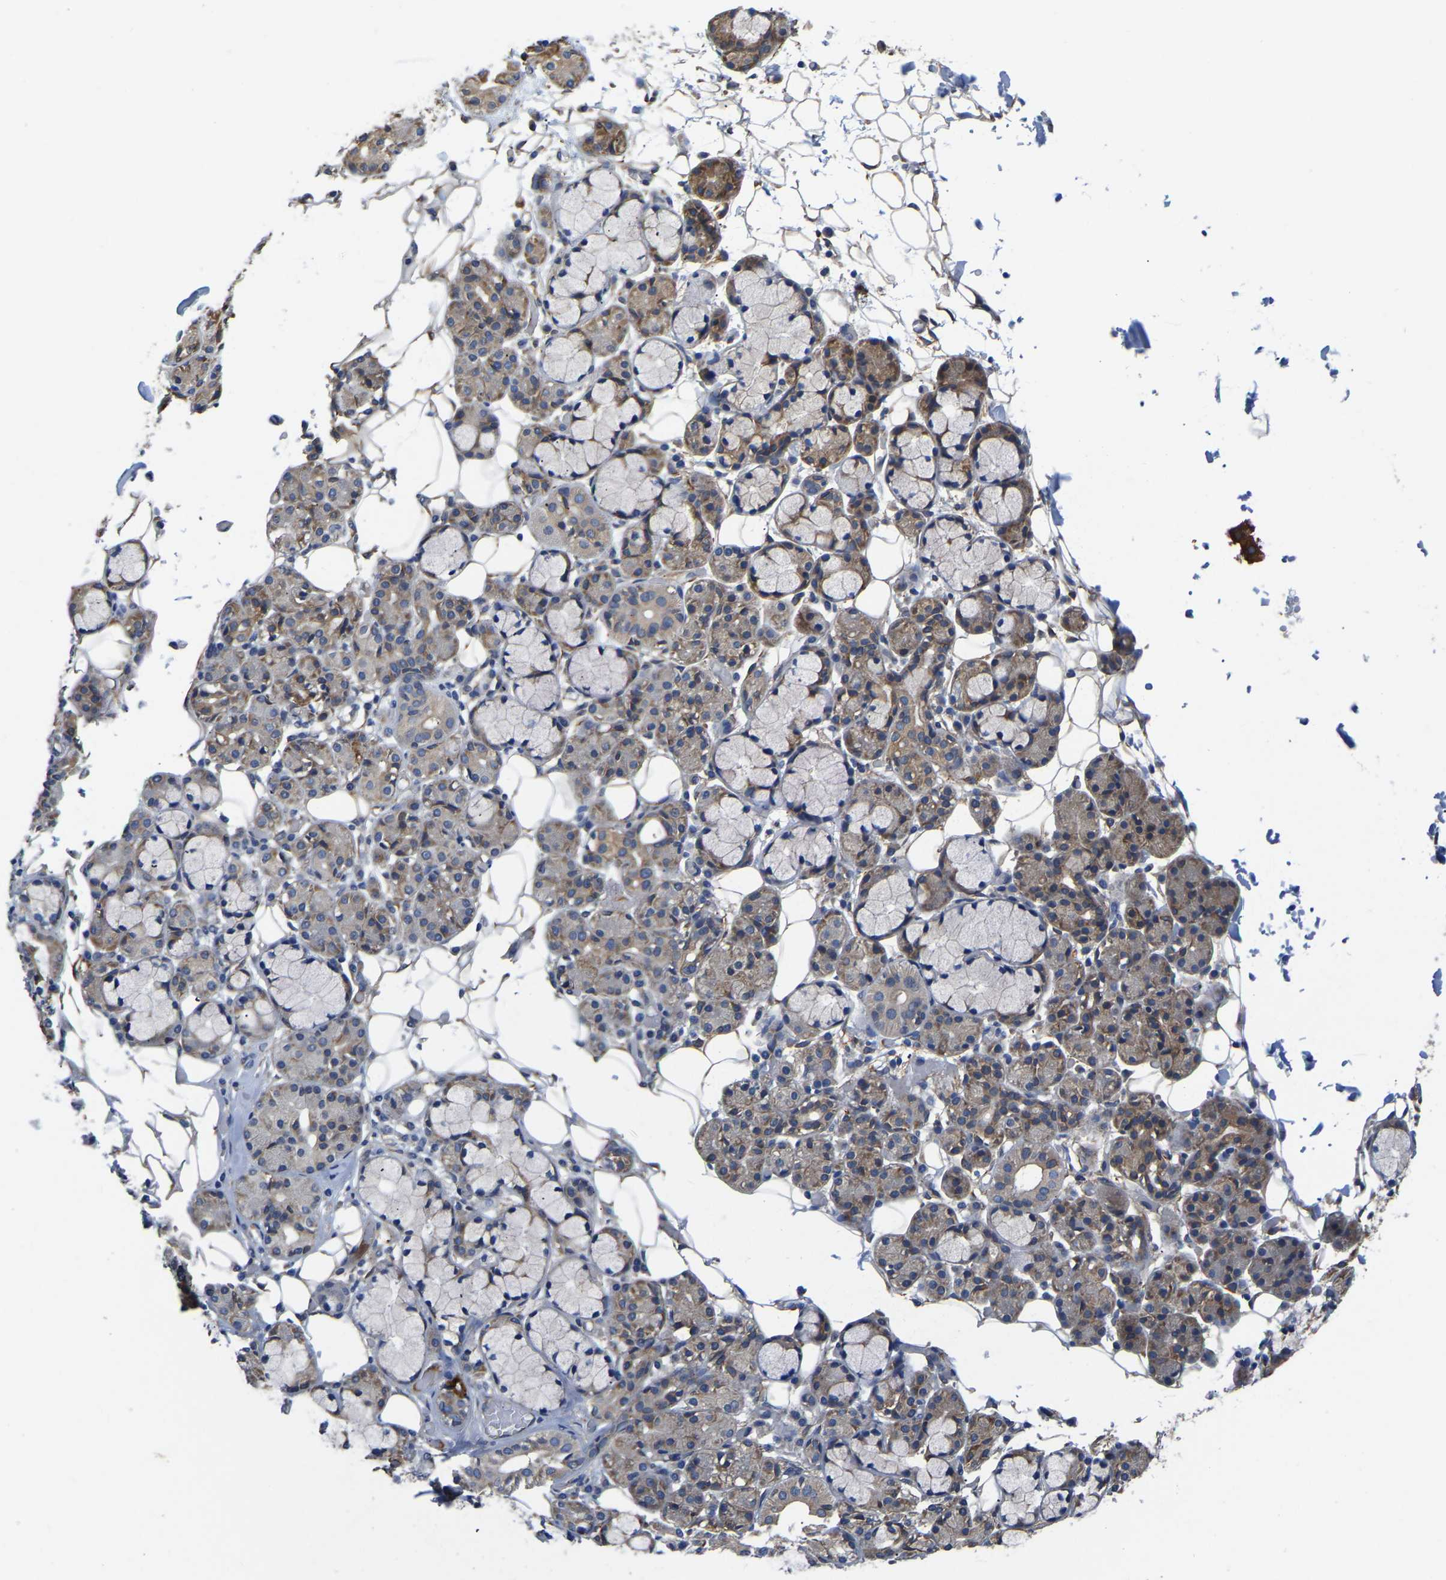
{"staining": {"intensity": "moderate", "quantity": "25%-75%", "location": "cytoplasmic/membranous"}, "tissue": "salivary gland", "cell_type": "Glandular cells", "image_type": "normal", "snomed": [{"axis": "morphology", "description": "Normal tissue, NOS"}, {"axis": "topography", "description": "Salivary gland"}], "caption": "An IHC micrograph of benign tissue is shown. Protein staining in brown shows moderate cytoplasmic/membranous positivity in salivary gland within glandular cells.", "gene": "ARL6IP5", "patient": {"sex": "male", "age": 63}}